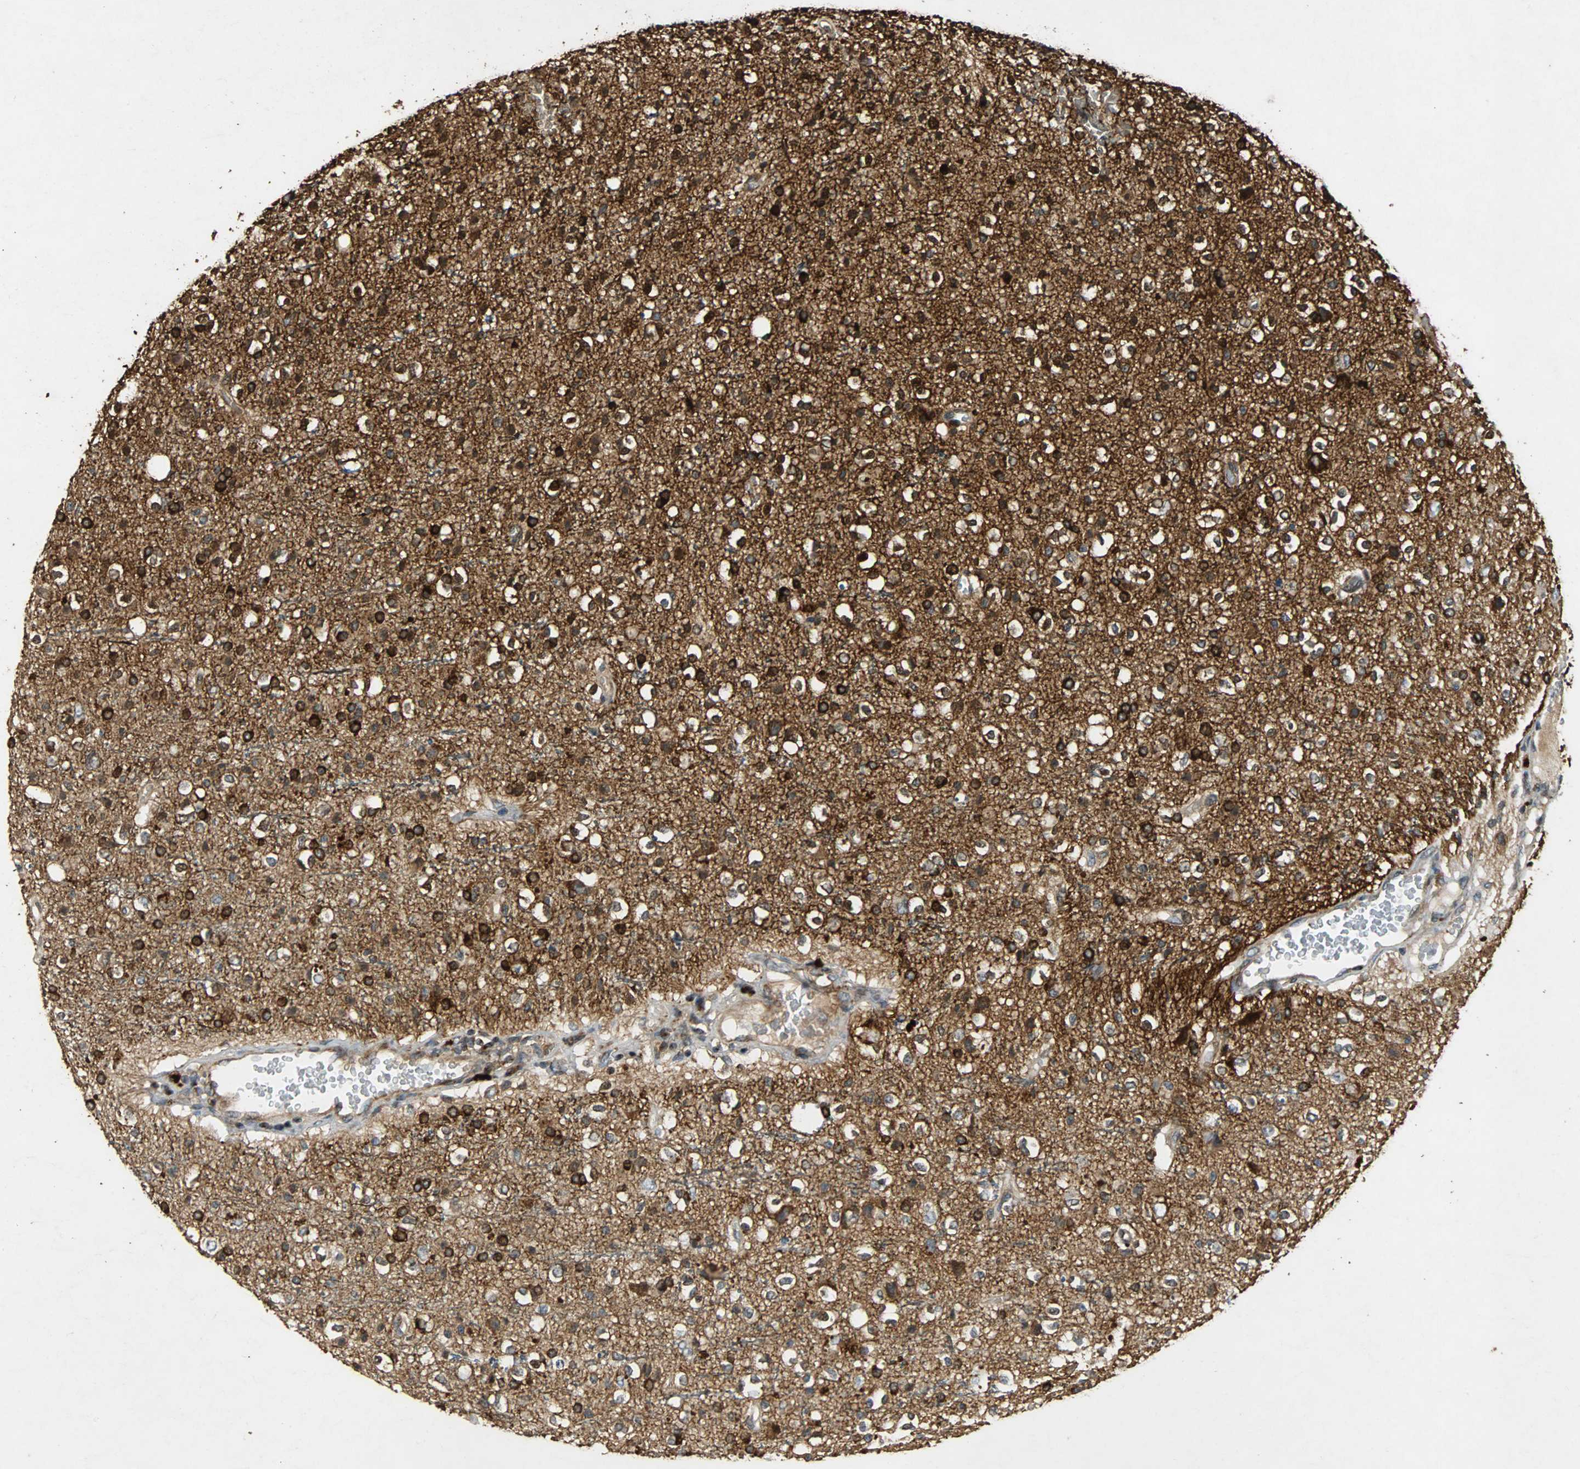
{"staining": {"intensity": "strong", "quantity": ">75%", "location": "cytoplasmic/membranous,nuclear"}, "tissue": "glioma", "cell_type": "Tumor cells", "image_type": "cancer", "snomed": [{"axis": "morphology", "description": "Glioma, malignant, High grade"}, {"axis": "topography", "description": "Brain"}], "caption": "Immunohistochemical staining of glioma reveals high levels of strong cytoplasmic/membranous and nuclear protein expression in about >75% of tumor cells.", "gene": "TUBA4A", "patient": {"sex": "male", "age": 47}}